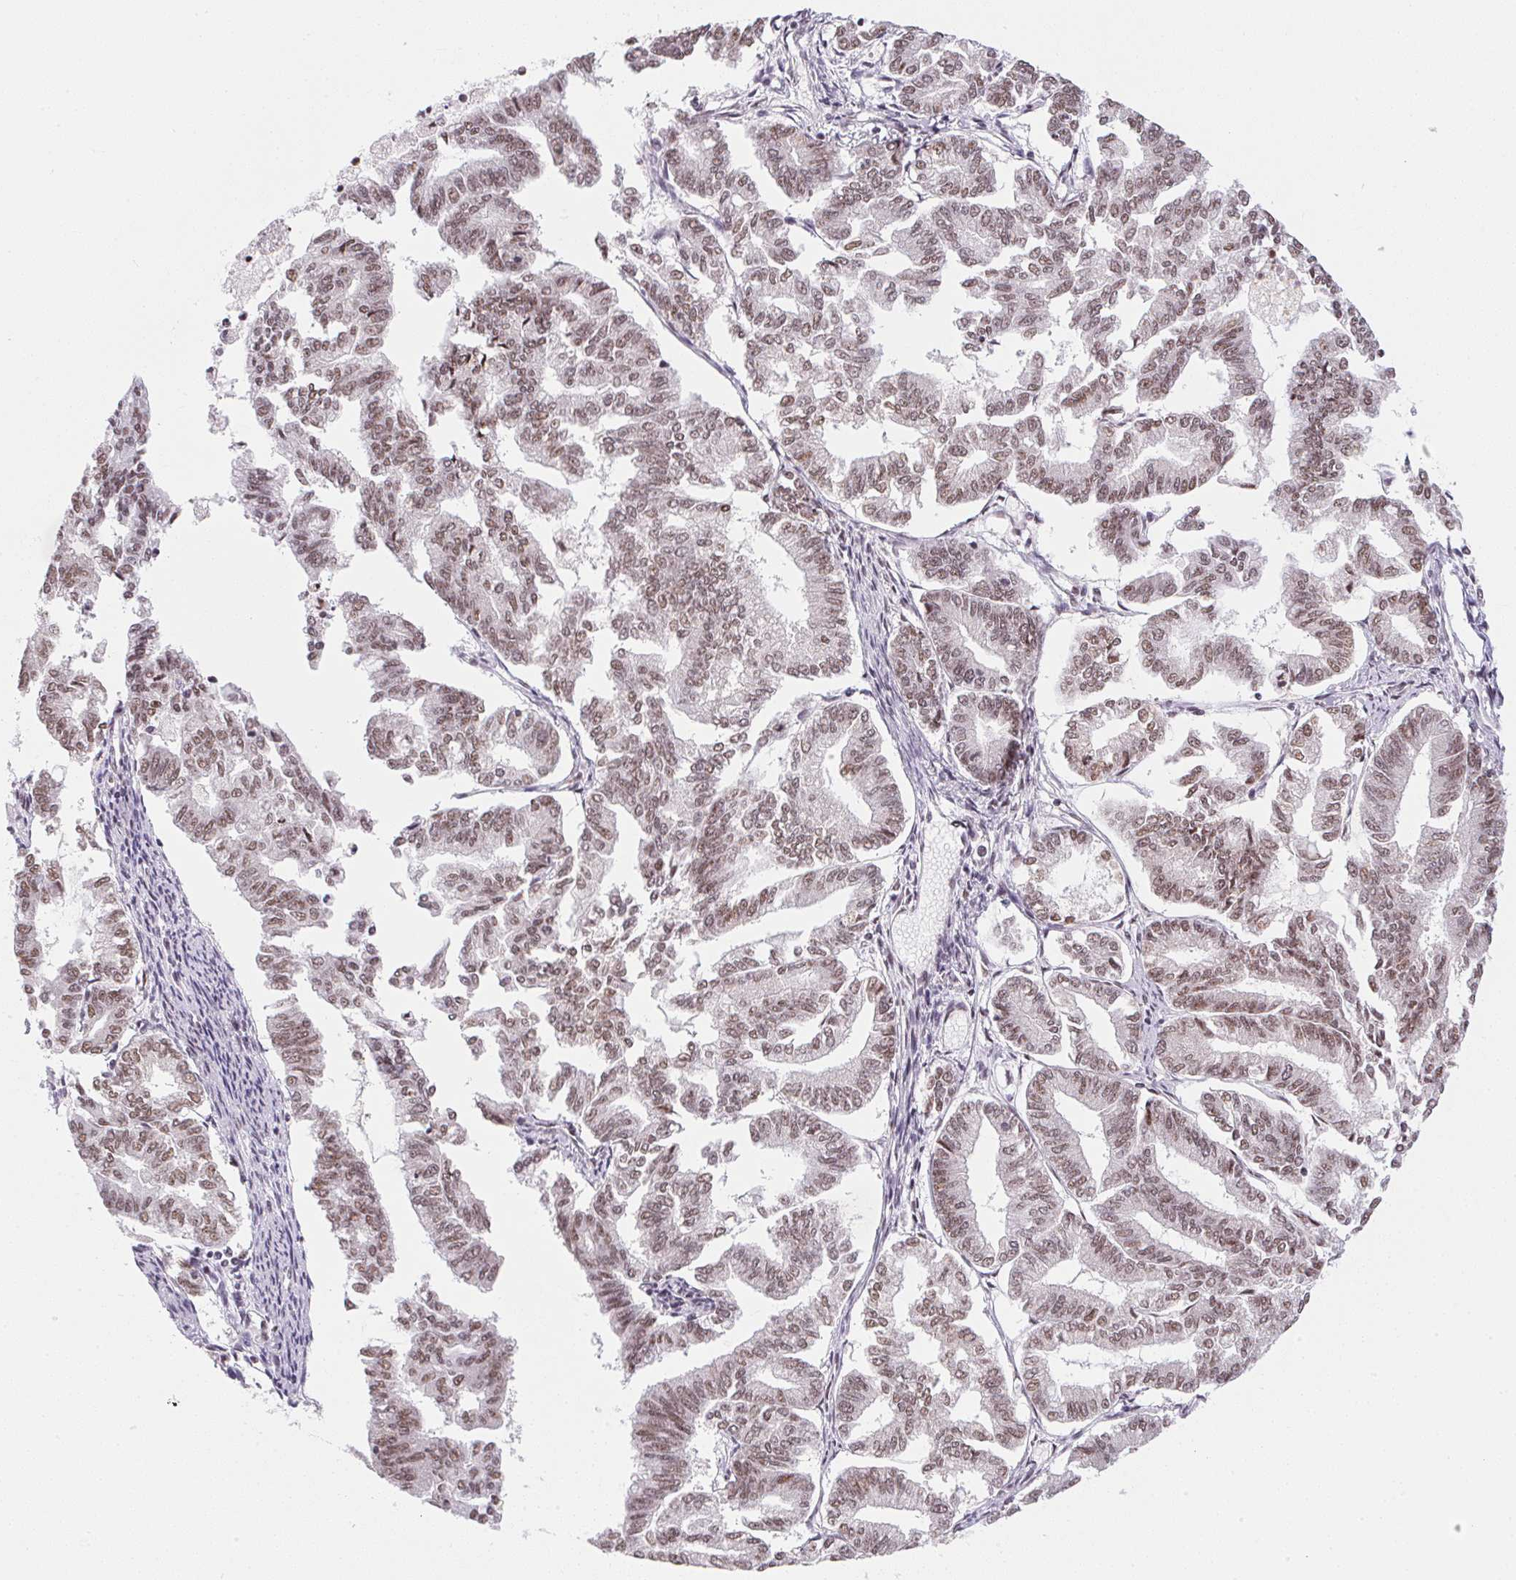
{"staining": {"intensity": "moderate", "quantity": ">75%", "location": "nuclear"}, "tissue": "endometrial cancer", "cell_type": "Tumor cells", "image_type": "cancer", "snomed": [{"axis": "morphology", "description": "Adenocarcinoma, NOS"}, {"axis": "topography", "description": "Endometrium"}], "caption": "Endometrial cancer (adenocarcinoma) stained for a protein (brown) exhibits moderate nuclear positive positivity in approximately >75% of tumor cells.", "gene": "SRSF7", "patient": {"sex": "female", "age": 79}}